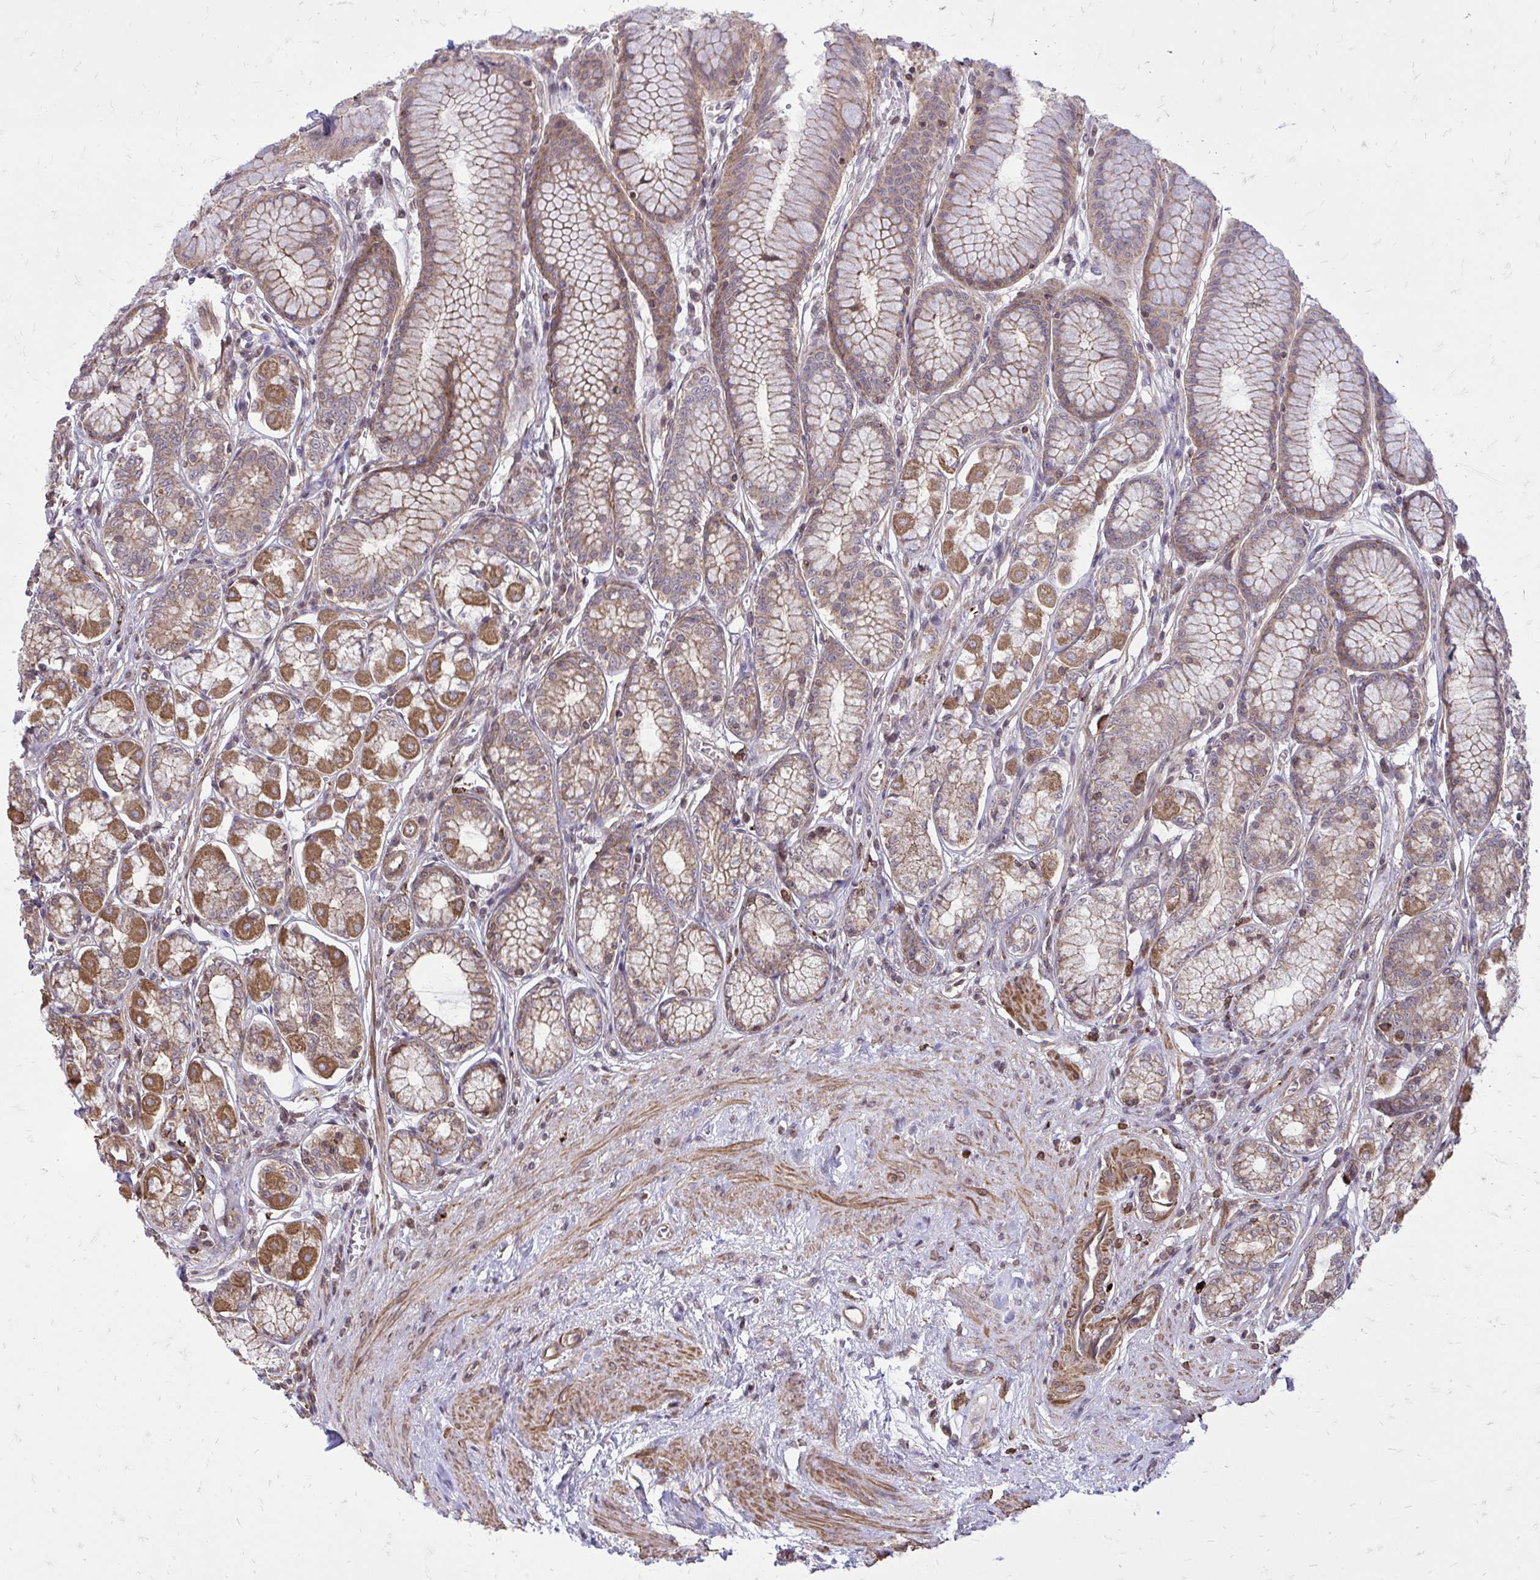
{"staining": {"intensity": "strong", "quantity": "25%-75%", "location": "cytoplasmic/membranous"}, "tissue": "stomach", "cell_type": "Glandular cells", "image_type": "normal", "snomed": [{"axis": "morphology", "description": "Normal tissue, NOS"}, {"axis": "topography", "description": "Stomach"}, {"axis": "topography", "description": "Stomach, lower"}], "caption": "A high amount of strong cytoplasmic/membranous staining is appreciated in approximately 25%-75% of glandular cells in benign stomach.", "gene": "SLC7A5", "patient": {"sex": "male", "age": 76}}